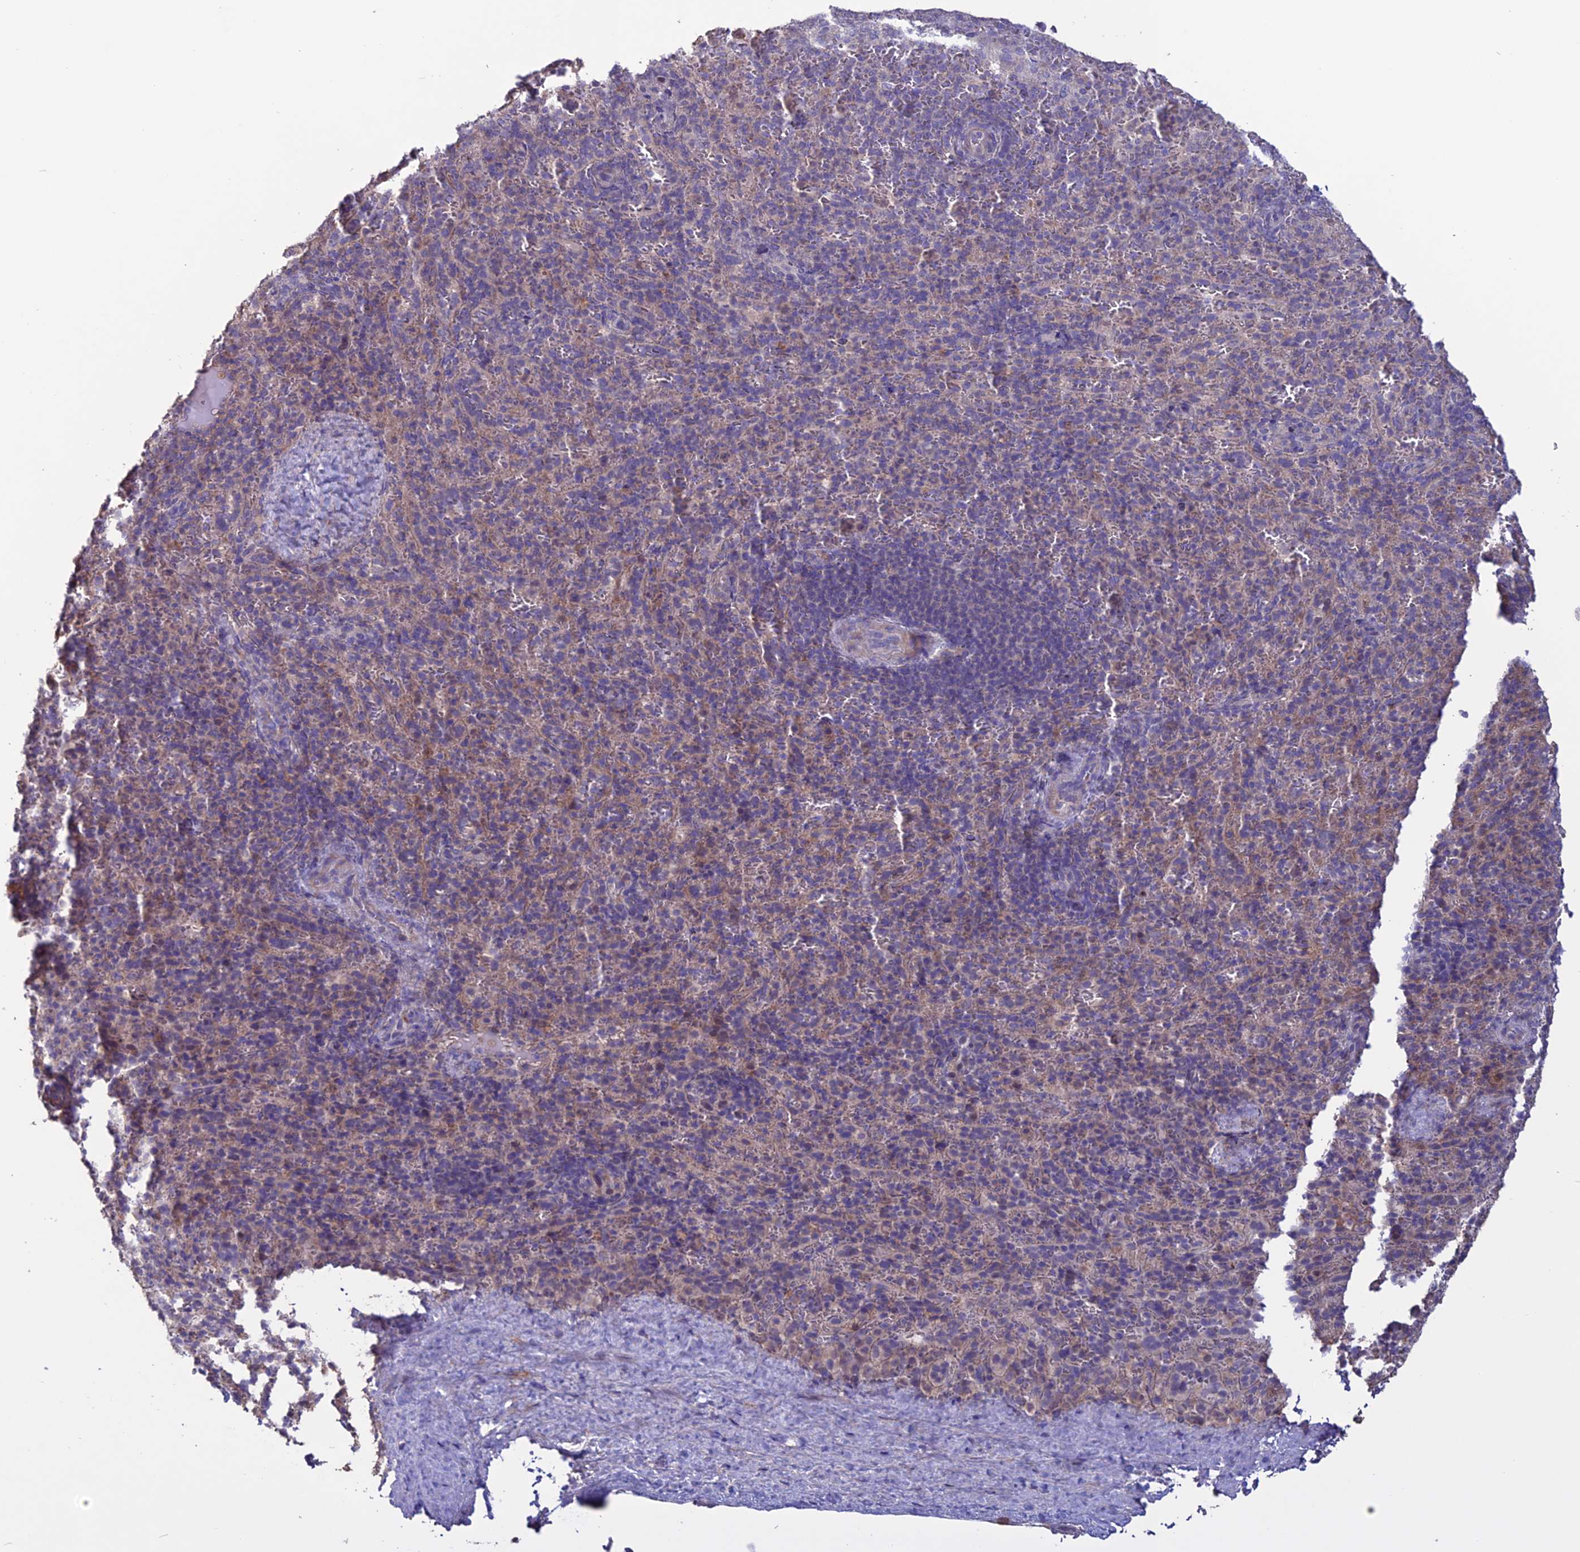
{"staining": {"intensity": "negative", "quantity": "none", "location": "none"}, "tissue": "spleen", "cell_type": "Cells in red pulp", "image_type": "normal", "snomed": [{"axis": "morphology", "description": "Normal tissue, NOS"}, {"axis": "topography", "description": "Spleen"}], "caption": "A high-resolution photomicrograph shows immunohistochemistry (IHC) staining of unremarkable spleen, which shows no significant staining in cells in red pulp.", "gene": "C2orf76", "patient": {"sex": "female", "age": 21}}